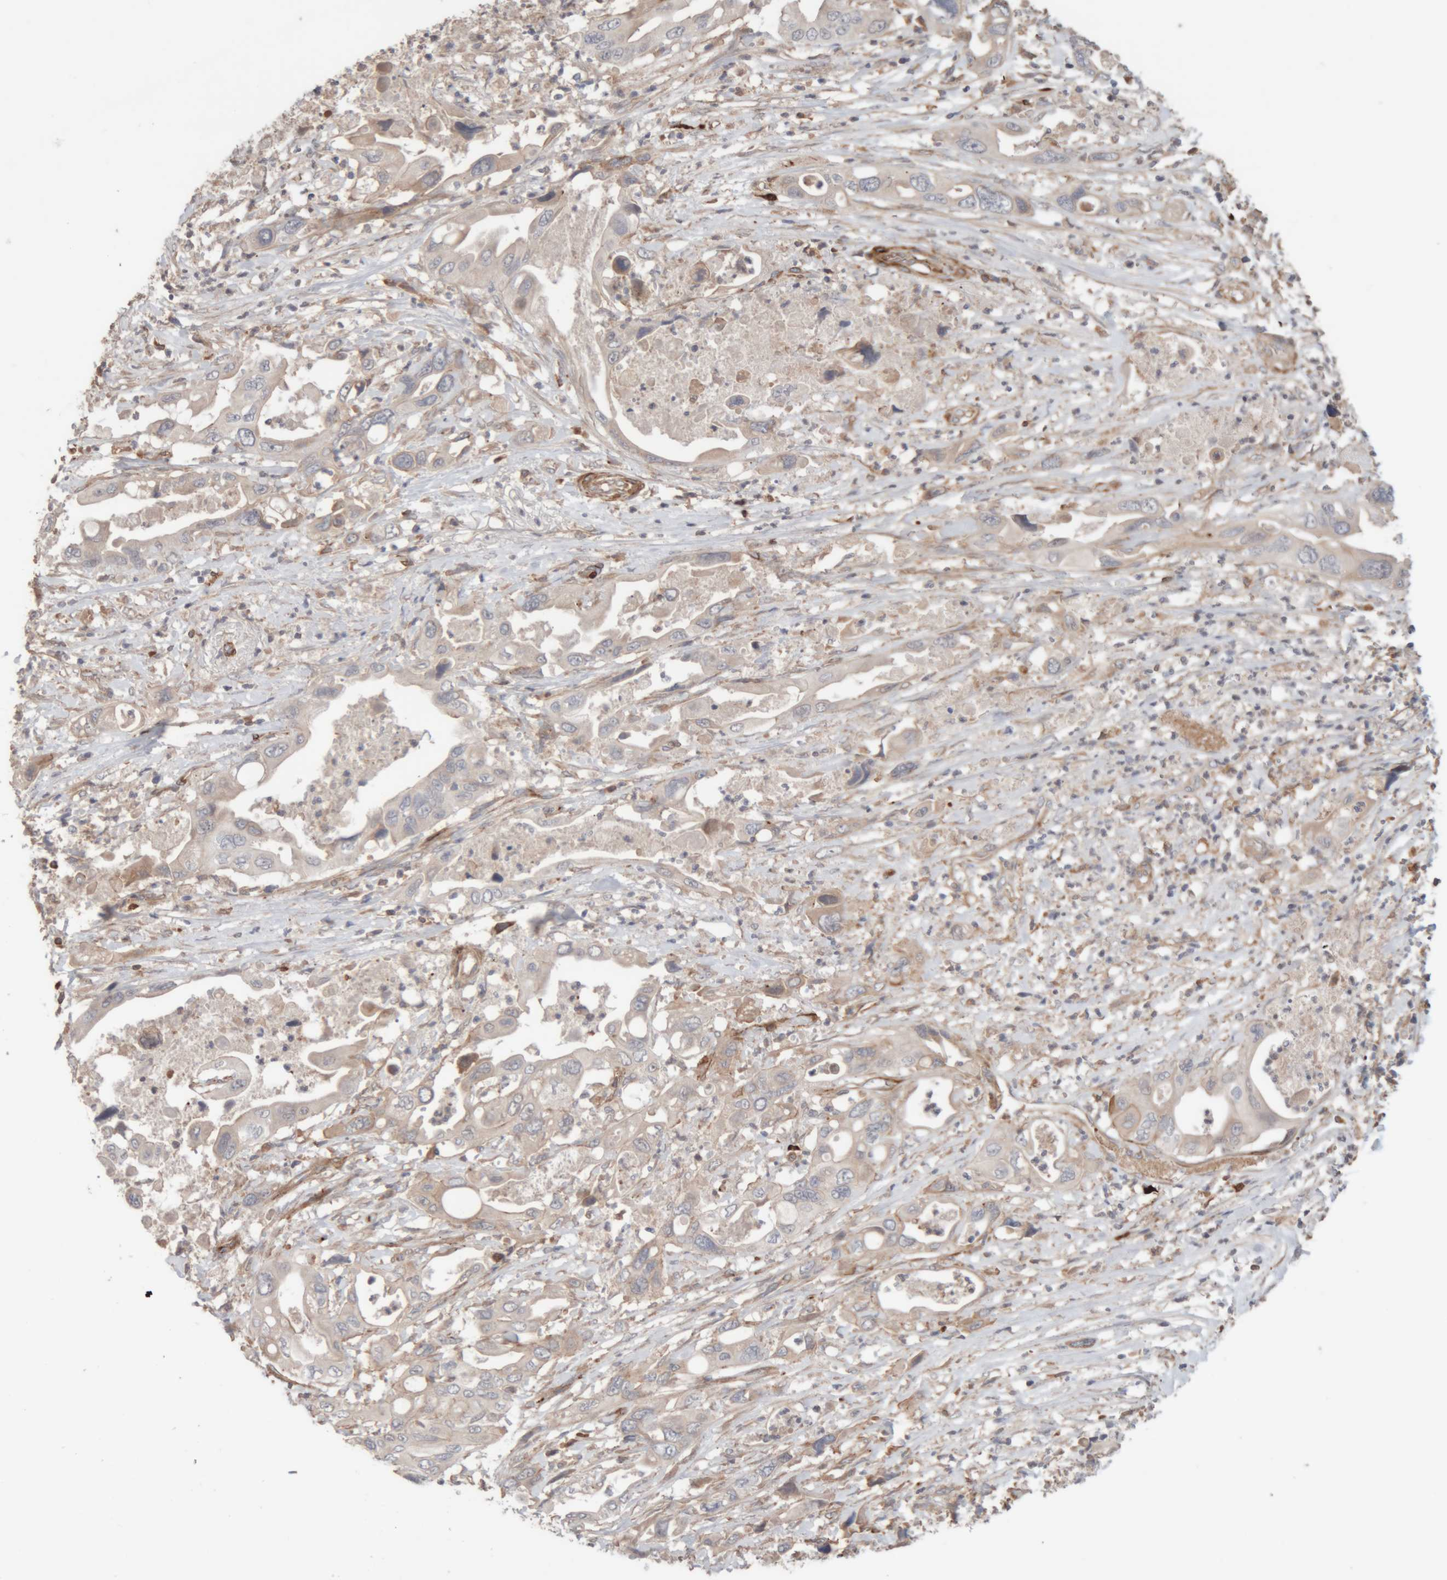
{"staining": {"intensity": "weak", "quantity": "<25%", "location": "cytoplasmic/membranous"}, "tissue": "pancreatic cancer", "cell_type": "Tumor cells", "image_type": "cancer", "snomed": [{"axis": "morphology", "description": "Adenocarcinoma, NOS"}, {"axis": "topography", "description": "Pancreas"}], "caption": "DAB immunohistochemical staining of adenocarcinoma (pancreatic) reveals no significant positivity in tumor cells.", "gene": "RAB32", "patient": {"sex": "male", "age": 66}}